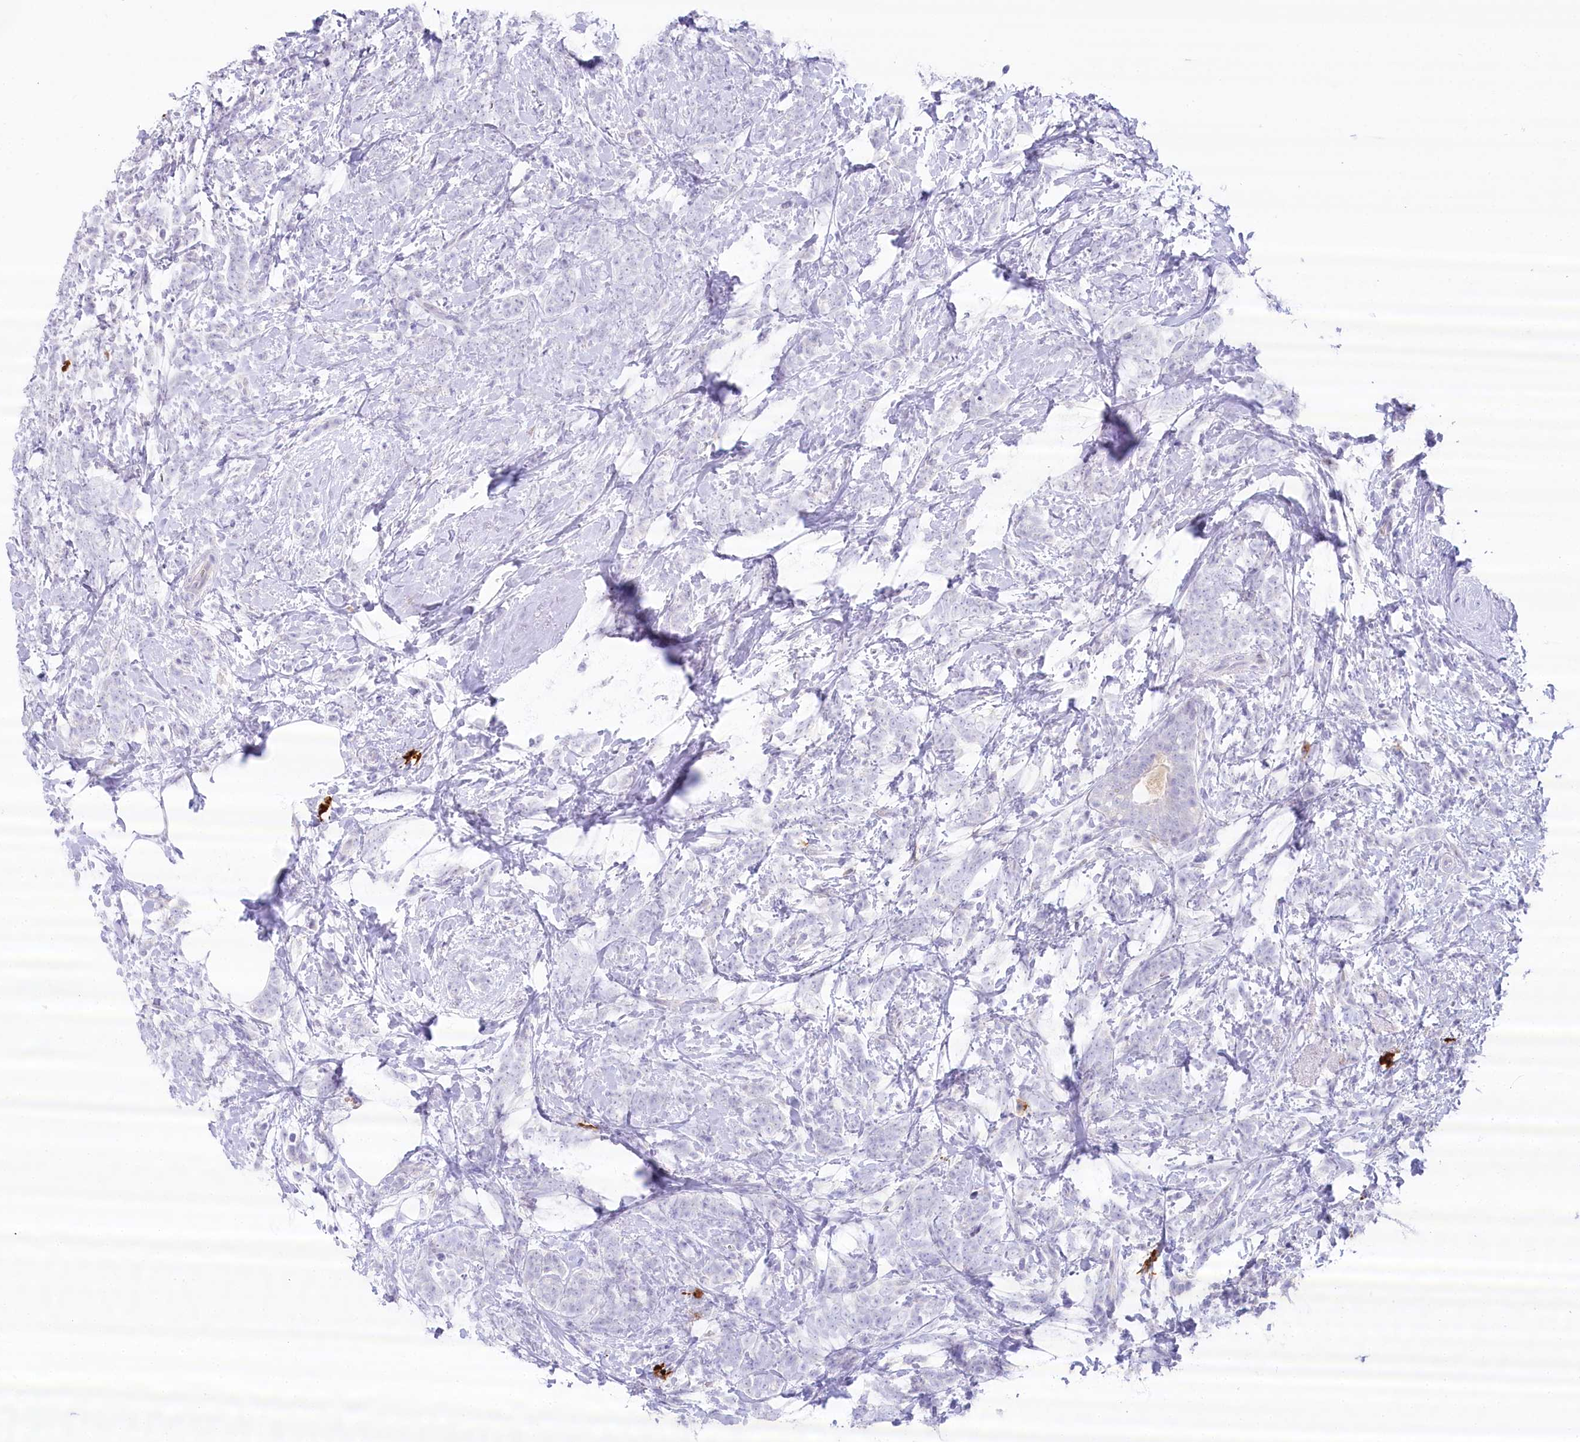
{"staining": {"intensity": "negative", "quantity": "none", "location": "none"}, "tissue": "breast cancer", "cell_type": "Tumor cells", "image_type": "cancer", "snomed": [{"axis": "morphology", "description": "Lobular carcinoma"}, {"axis": "topography", "description": "Breast"}], "caption": "Breast cancer (lobular carcinoma) stained for a protein using IHC displays no expression tumor cells.", "gene": "MYOZ1", "patient": {"sex": "female", "age": 58}}